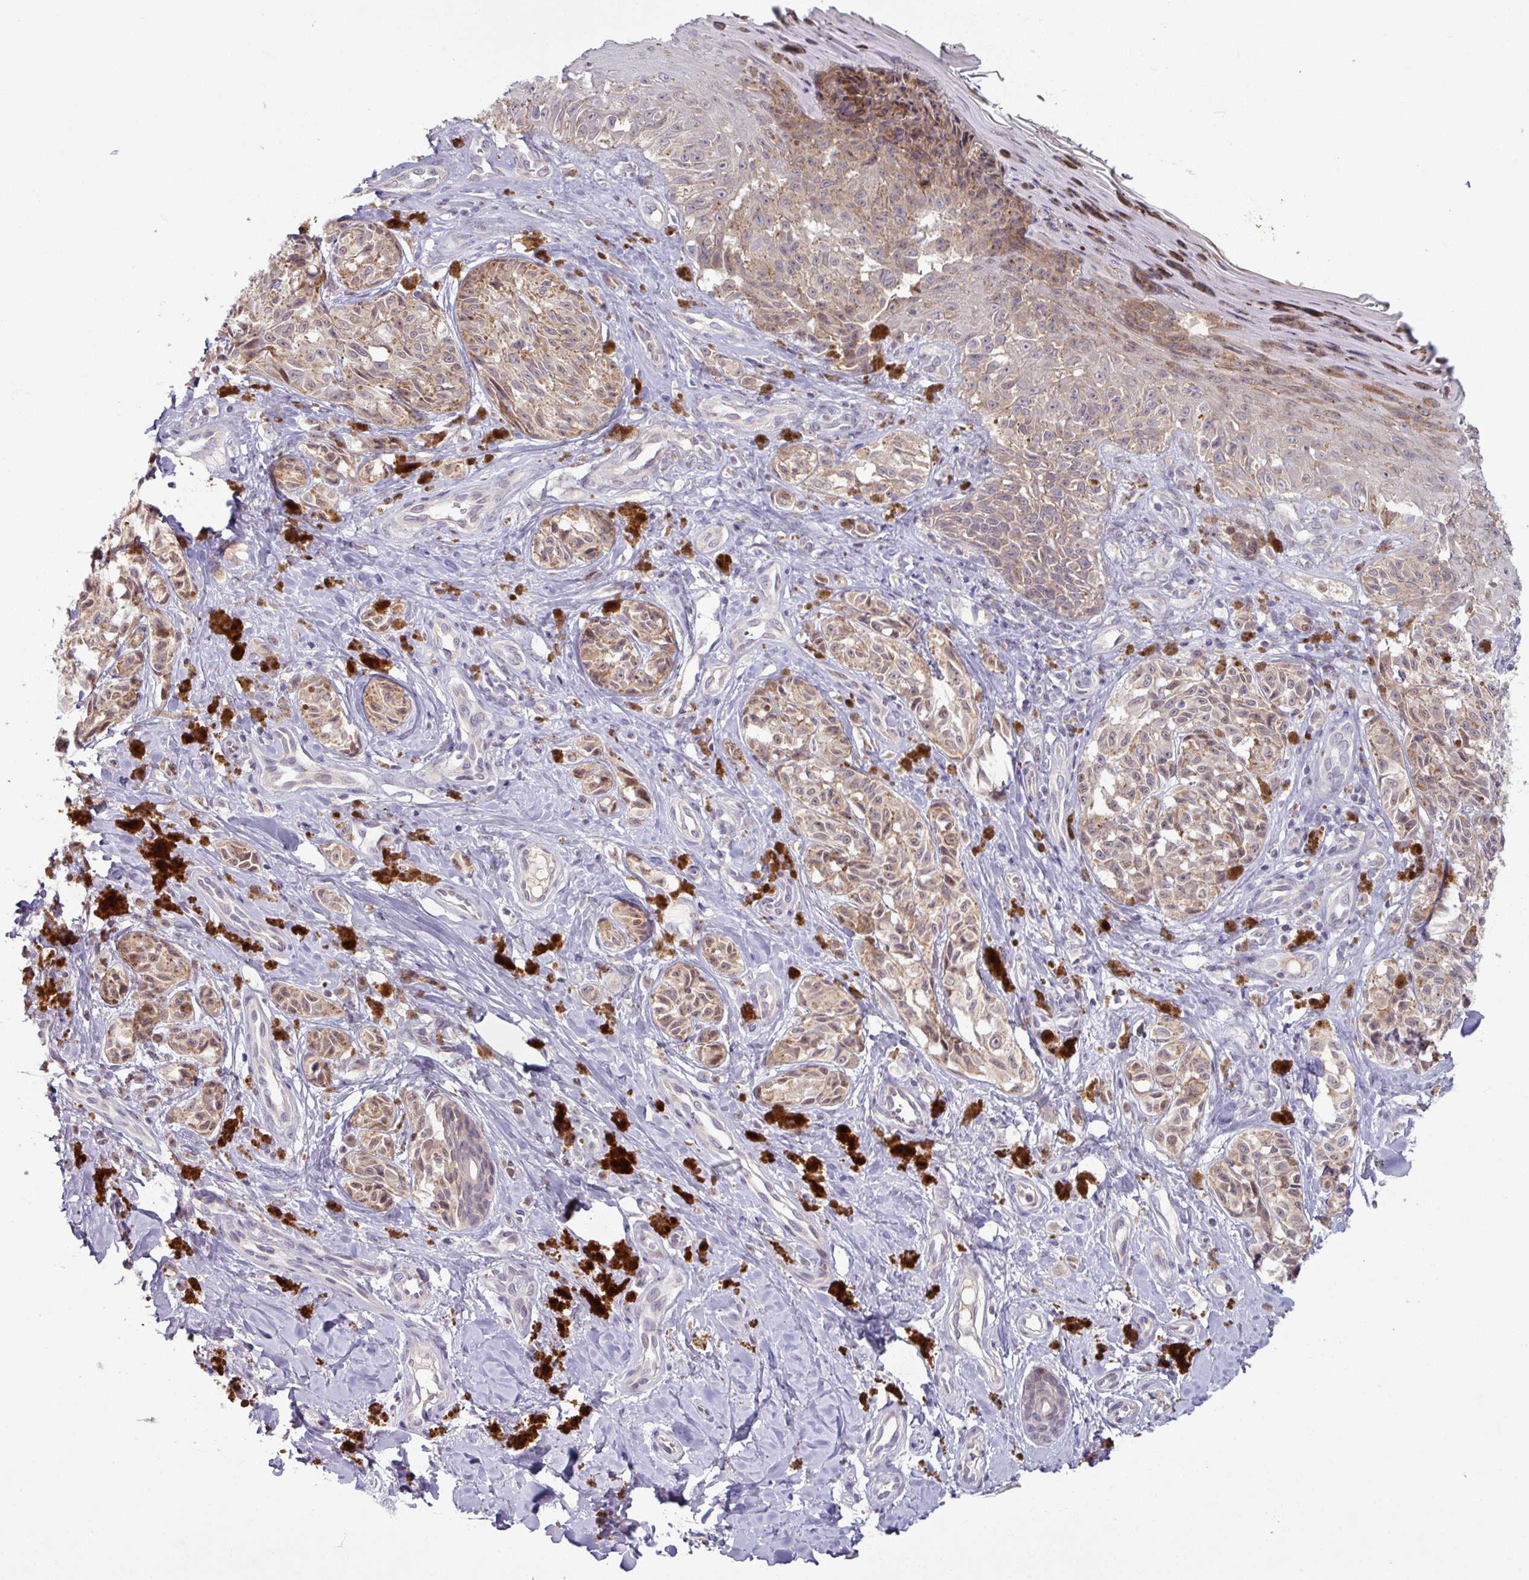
{"staining": {"intensity": "weak", "quantity": ">75%", "location": "cytoplasmic/membranous"}, "tissue": "melanoma", "cell_type": "Tumor cells", "image_type": "cancer", "snomed": [{"axis": "morphology", "description": "Malignant melanoma, NOS"}, {"axis": "topography", "description": "Skin"}], "caption": "Melanoma was stained to show a protein in brown. There is low levels of weak cytoplasmic/membranous positivity in about >75% of tumor cells.", "gene": "OGFOD3", "patient": {"sex": "female", "age": 65}}